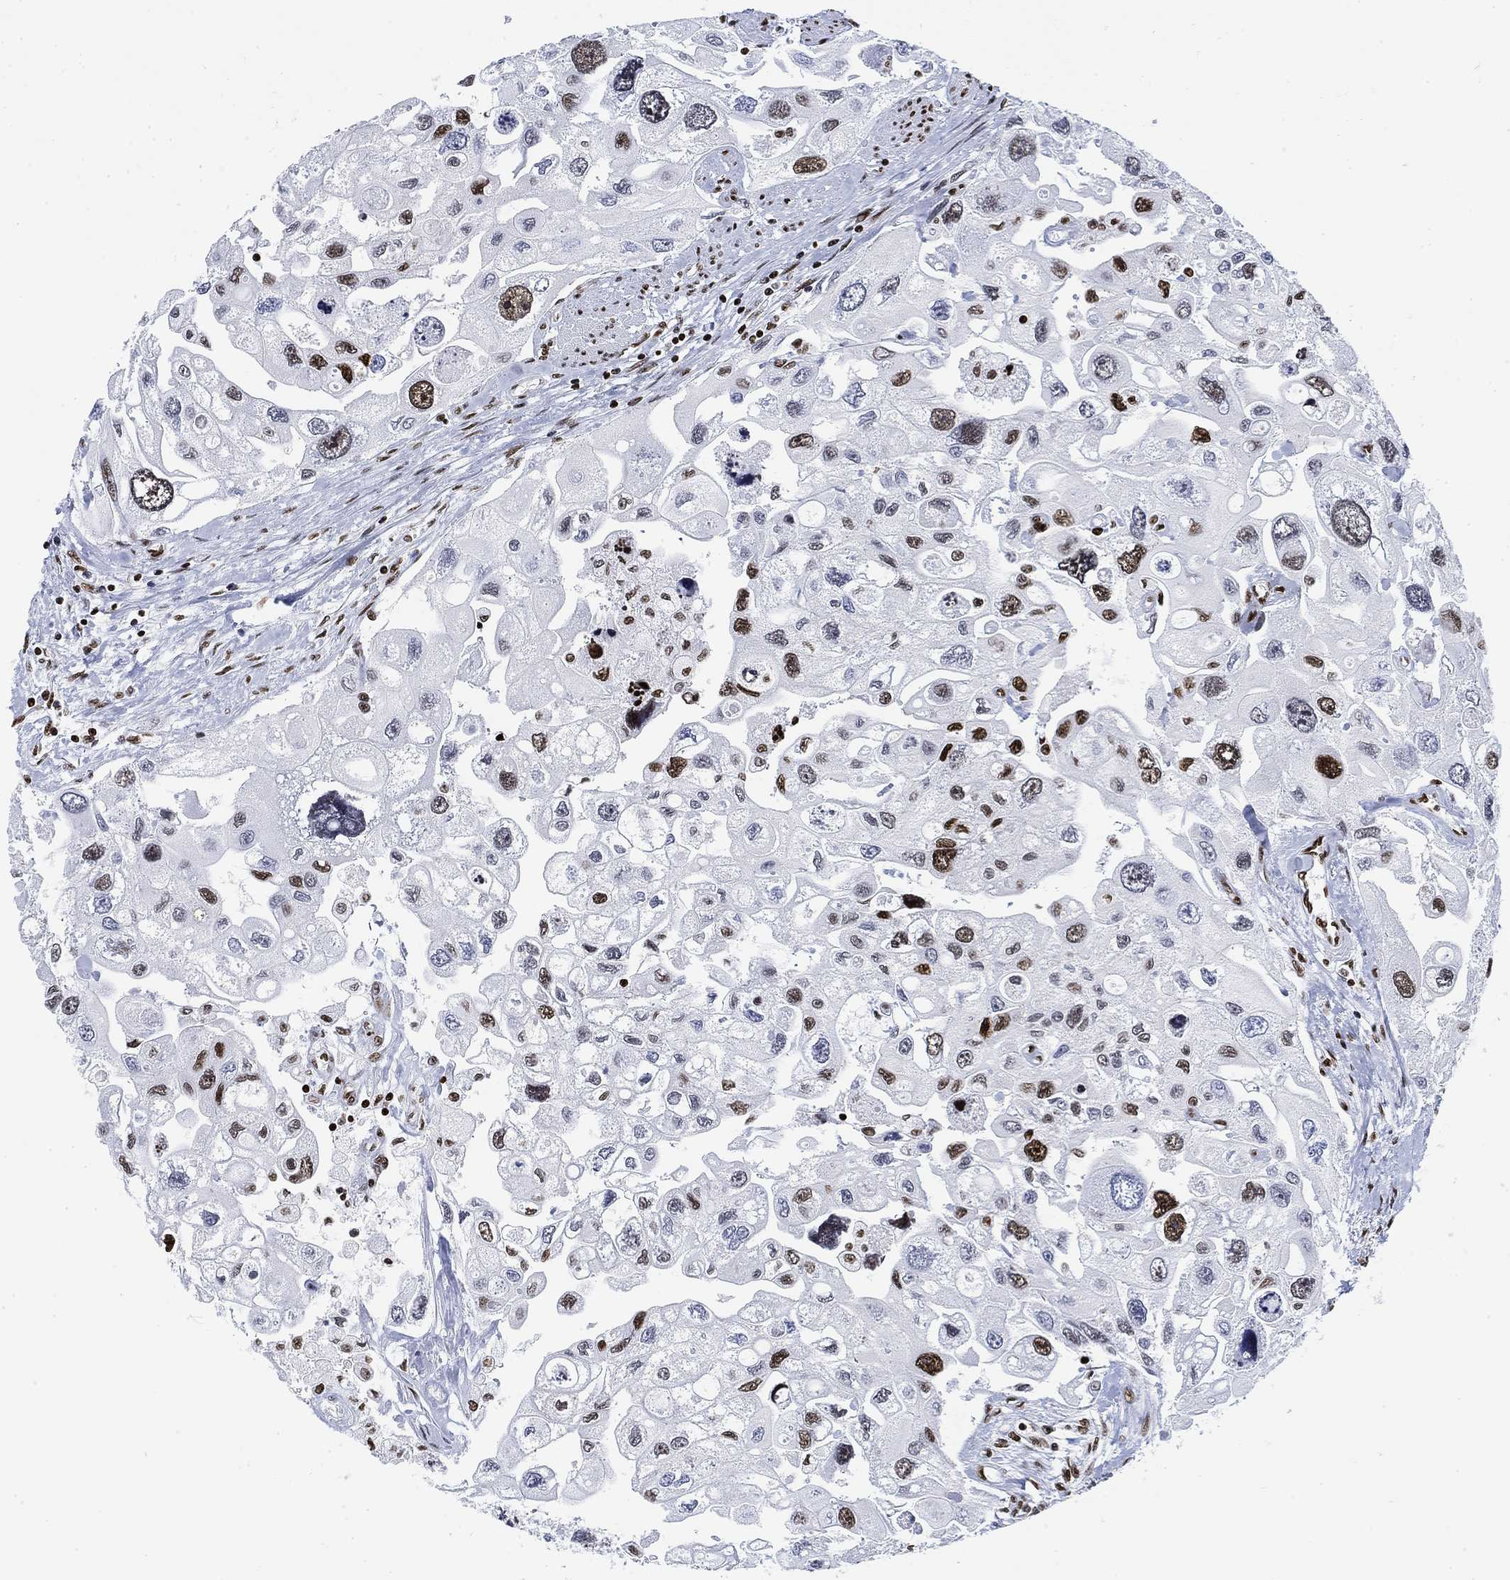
{"staining": {"intensity": "strong", "quantity": "<25%", "location": "nuclear"}, "tissue": "urothelial cancer", "cell_type": "Tumor cells", "image_type": "cancer", "snomed": [{"axis": "morphology", "description": "Urothelial carcinoma, High grade"}, {"axis": "topography", "description": "Urinary bladder"}], "caption": "Human urothelial cancer stained with a brown dye demonstrates strong nuclear positive expression in about <25% of tumor cells.", "gene": "H1-10", "patient": {"sex": "male", "age": 59}}